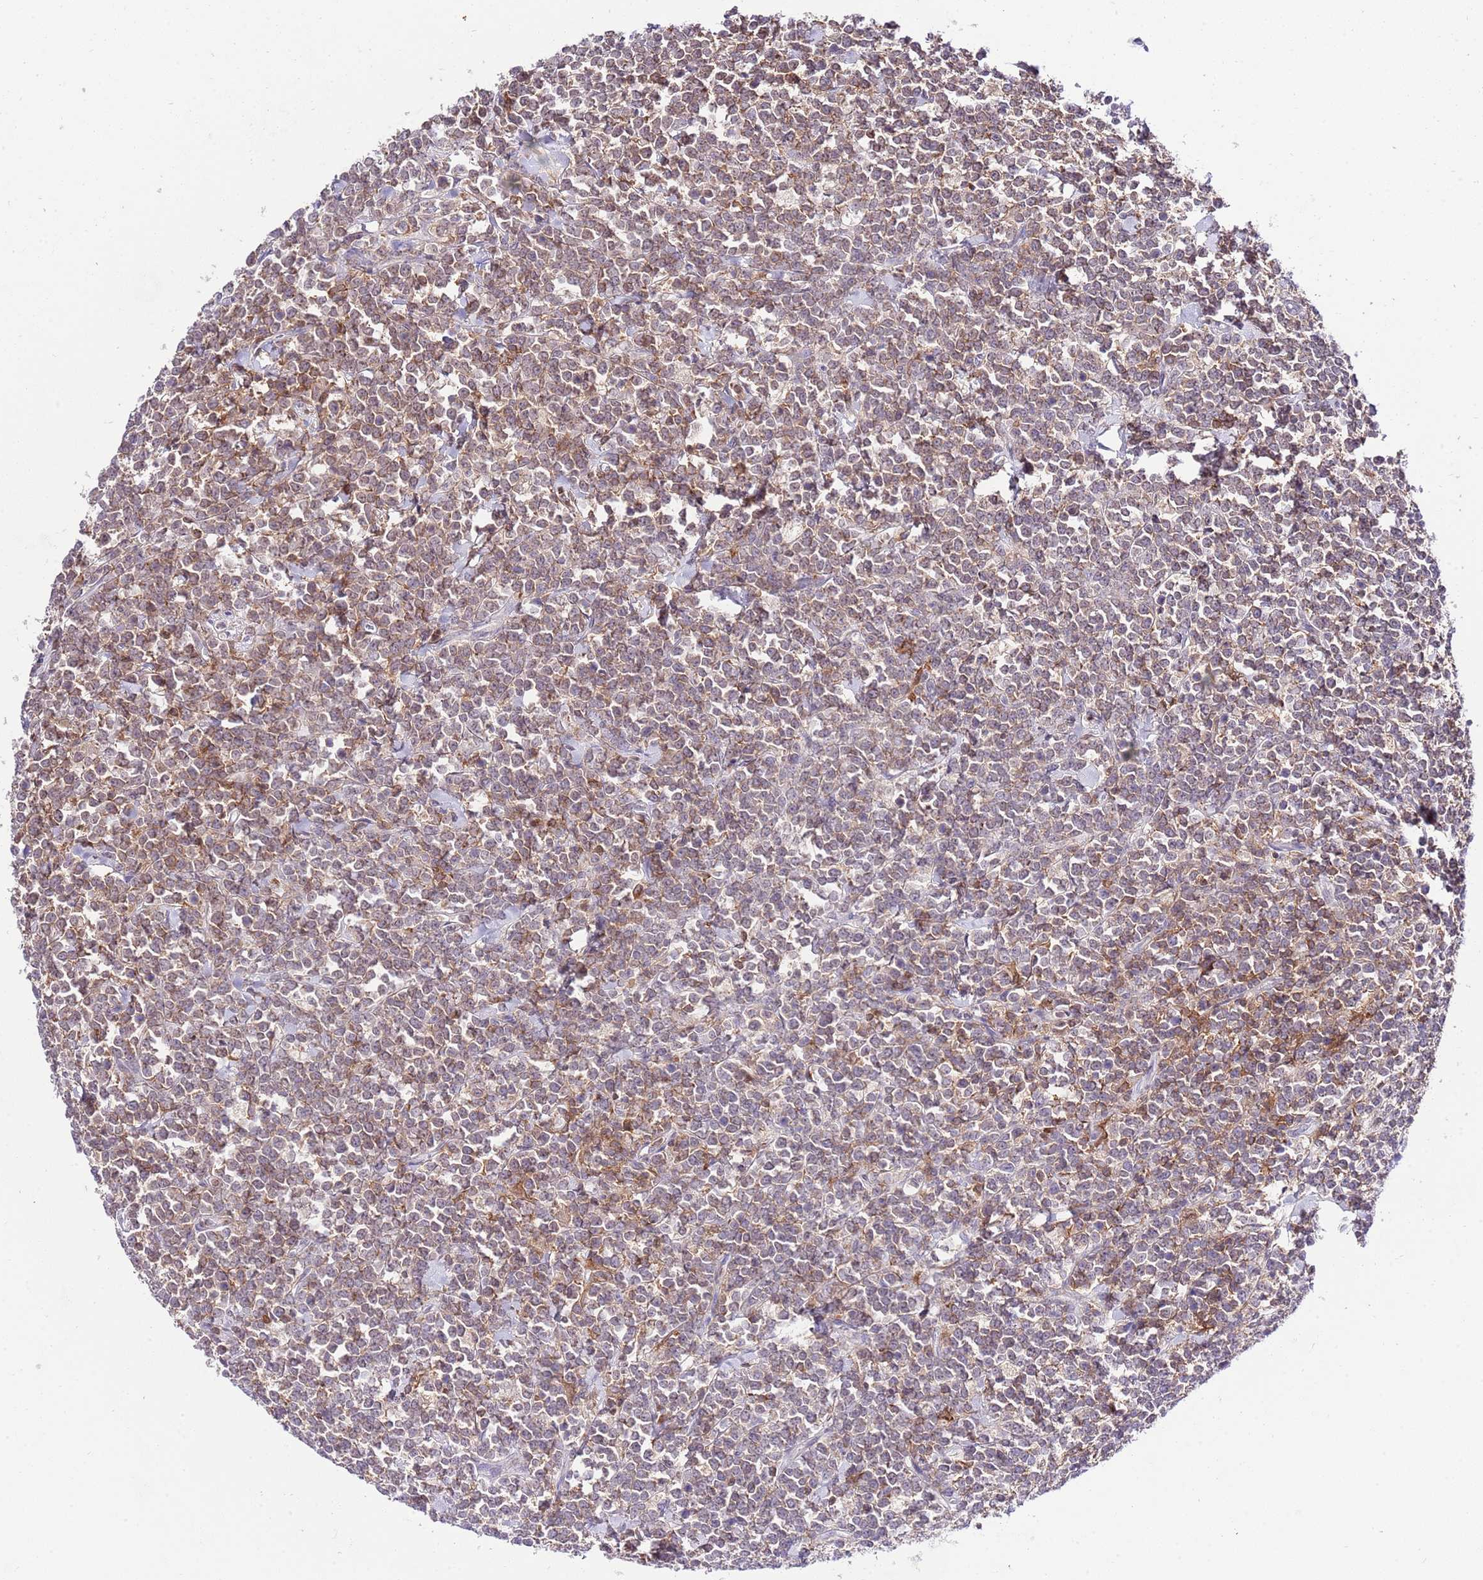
{"staining": {"intensity": "weak", "quantity": "25%-75%", "location": "cytoplasmic/membranous"}, "tissue": "lymphoma", "cell_type": "Tumor cells", "image_type": "cancer", "snomed": [{"axis": "morphology", "description": "Malignant lymphoma, non-Hodgkin's type, High grade"}, {"axis": "topography", "description": "Small intestine"}, {"axis": "topography", "description": "Colon"}], "caption": "DAB (3,3'-diaminobenzidine) immunohistochemical staining of human lymphoma demonstrates weak cytoplasmic/membranous protein positivity in about 25%-75% of tumor cells.", "gene": "EFHD1", "patient": {"sex": "male", "age": 8}}